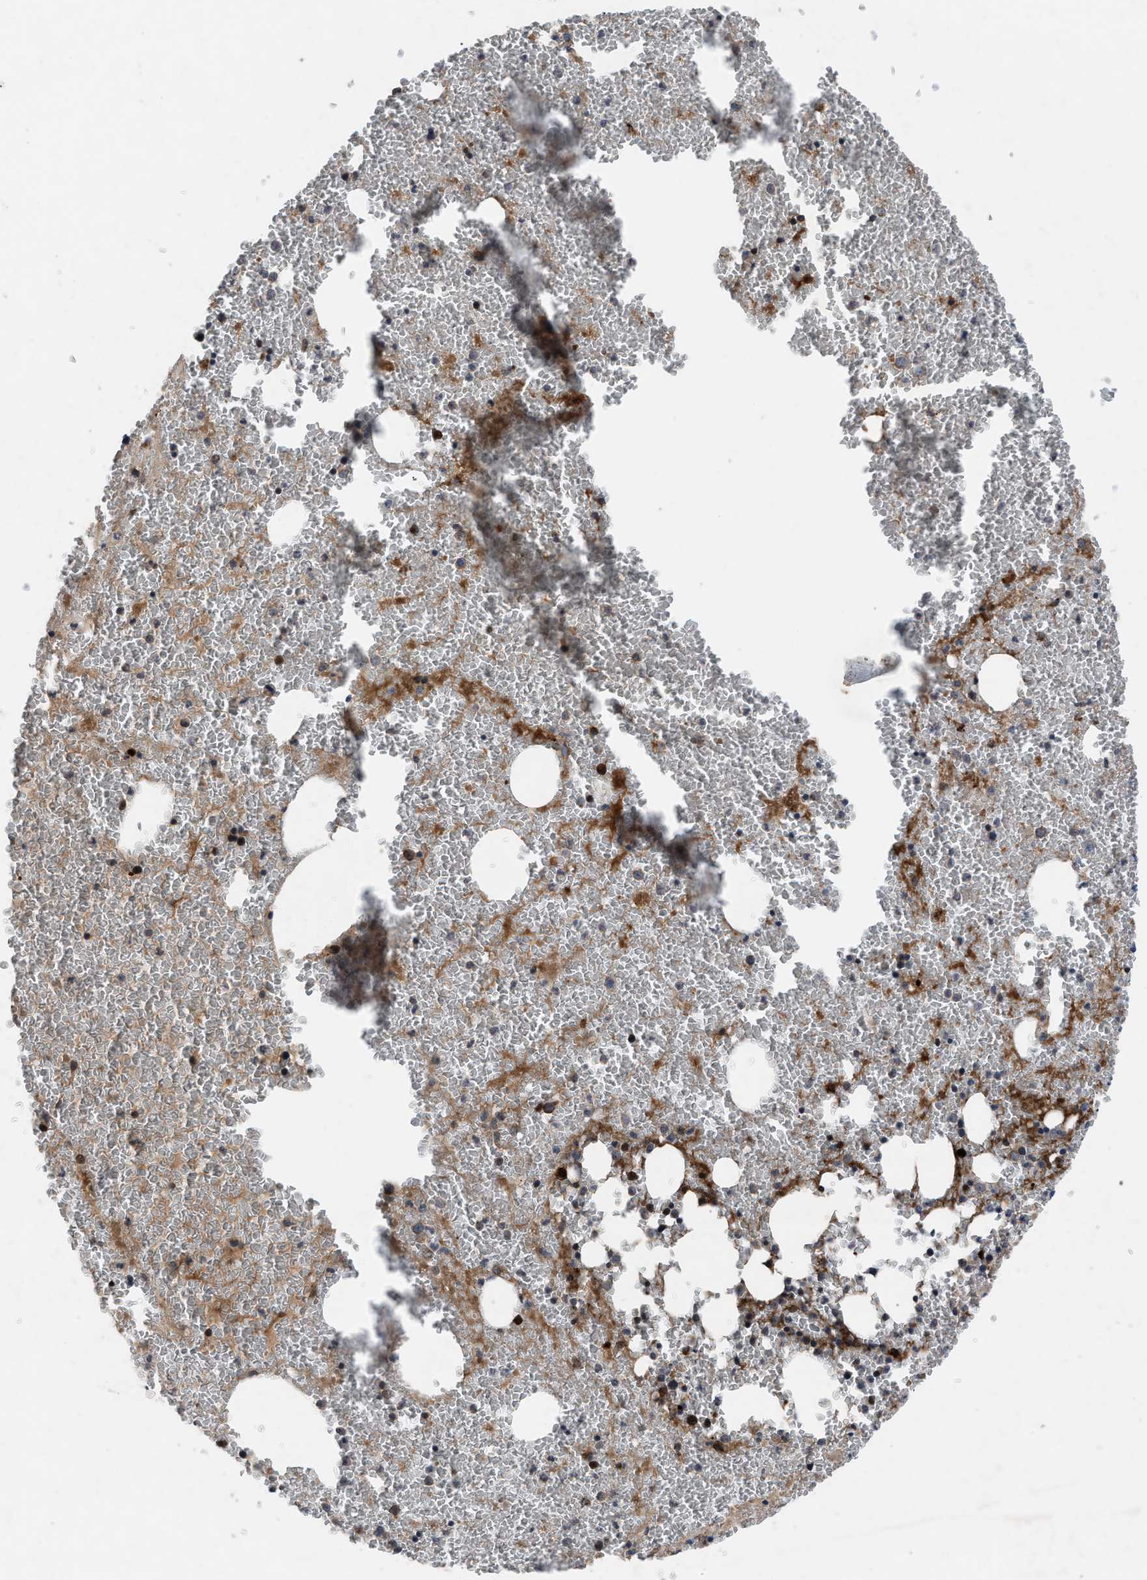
{"staining": {"intensity": "moderate", "quantity": "25%-75%", "location": "cytoplasmic/membranous"}, "tissue": "bone marrow", "cell_type": "Hematopoietic cells", "image_type": "normal", "snomed": [{"axis": "morphology", "description": "Normal tissue, NOS"}, {"axis": "morphology", "description": "Inflammation, NOS"}, {"axis": "topography", "description": "Bone marrow"}], "caption": "High-power microscopy captured an immunohistochemistry (IHC) histopathology image of normal bone marrow, revealing moderate cytoplasmic/membranous expression in approximately 25%-75% of hematopoietic cells.", "gene": "AP3M2", "patient": {"sex": "male", "age": 47}}